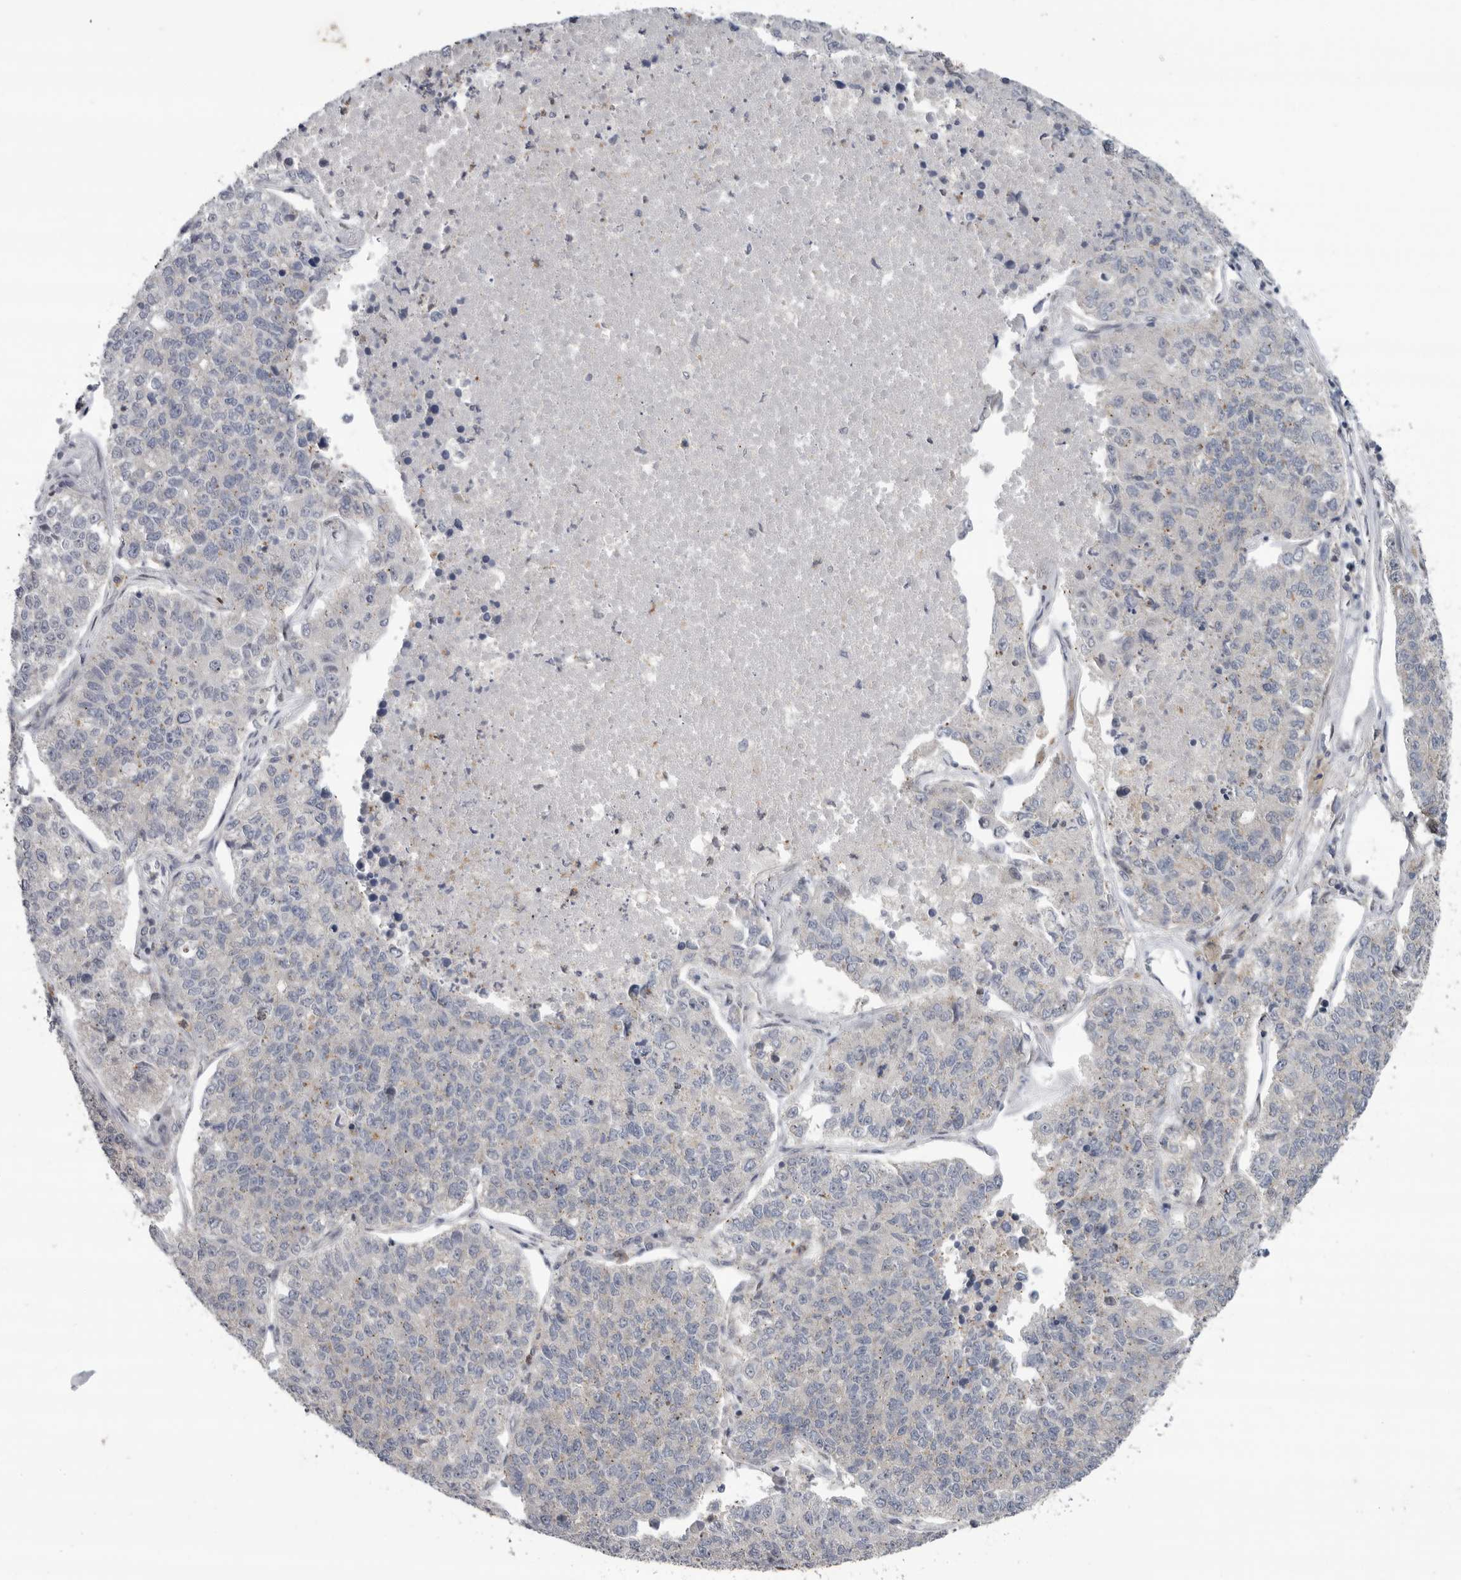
{"staining": {"intensity": "weak", "quantity": "<25%", "location": "cytoplasmic/membranous"}, "tissue": "lung cancer", "cell_type": "Tumor cells", "image_type": "cancer", "snomed": [{"axis": "morphology", "description": "Adenocarcinoma, NOS"}, {"axis": "topography", "description": "Lung"}], "caption": "This micrograph is of adenocarcinoma (lung) stained with IHC to label a protein in brown with the nuclei are counter-stained blue. There is no expression in tumor cells.", "gene": "KLK5", "patient": {"sex": "male", "age": 49}}